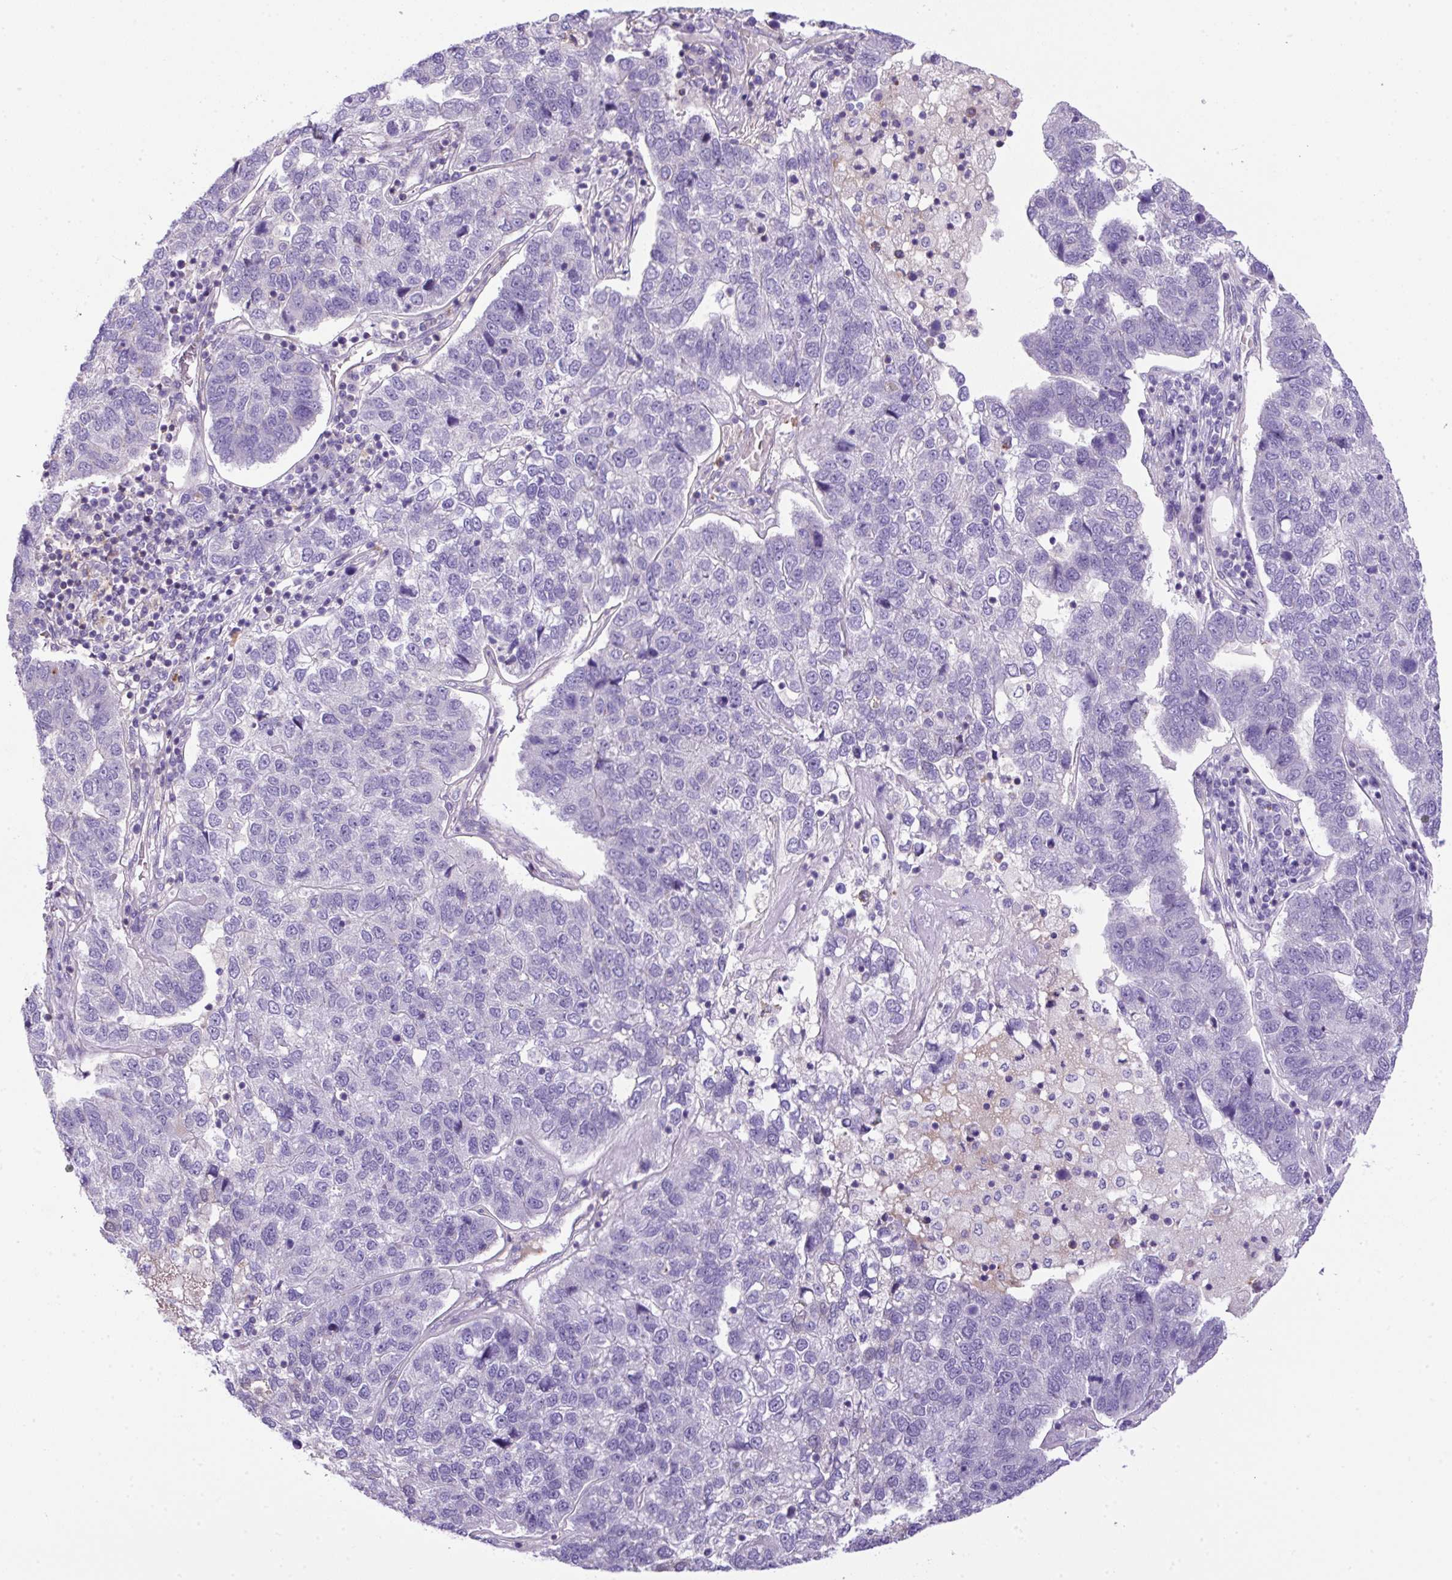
{"staining": {"intensity": "negative", "quantity": "none", "location": "none"}, "tissue": "pancreatic cancer", "cell_type": "Tumor cells", "image_type": "cancer", "snomed": [{"axis": "morphology", "description": "Adenocarcinoma, NOS"}, {"axis": "topography", "description": "Pancreas"}], "caption": "There is no significant positivity in tumor cells of pancreatic adenocarcinoma. Brightfield microscopy of immunohistochemistry stained with DAB (brown) and hematoxylin (blue), captured at high magnification.", "gene": "NPTN", "patient": {"sex": "female", "age": 61}}